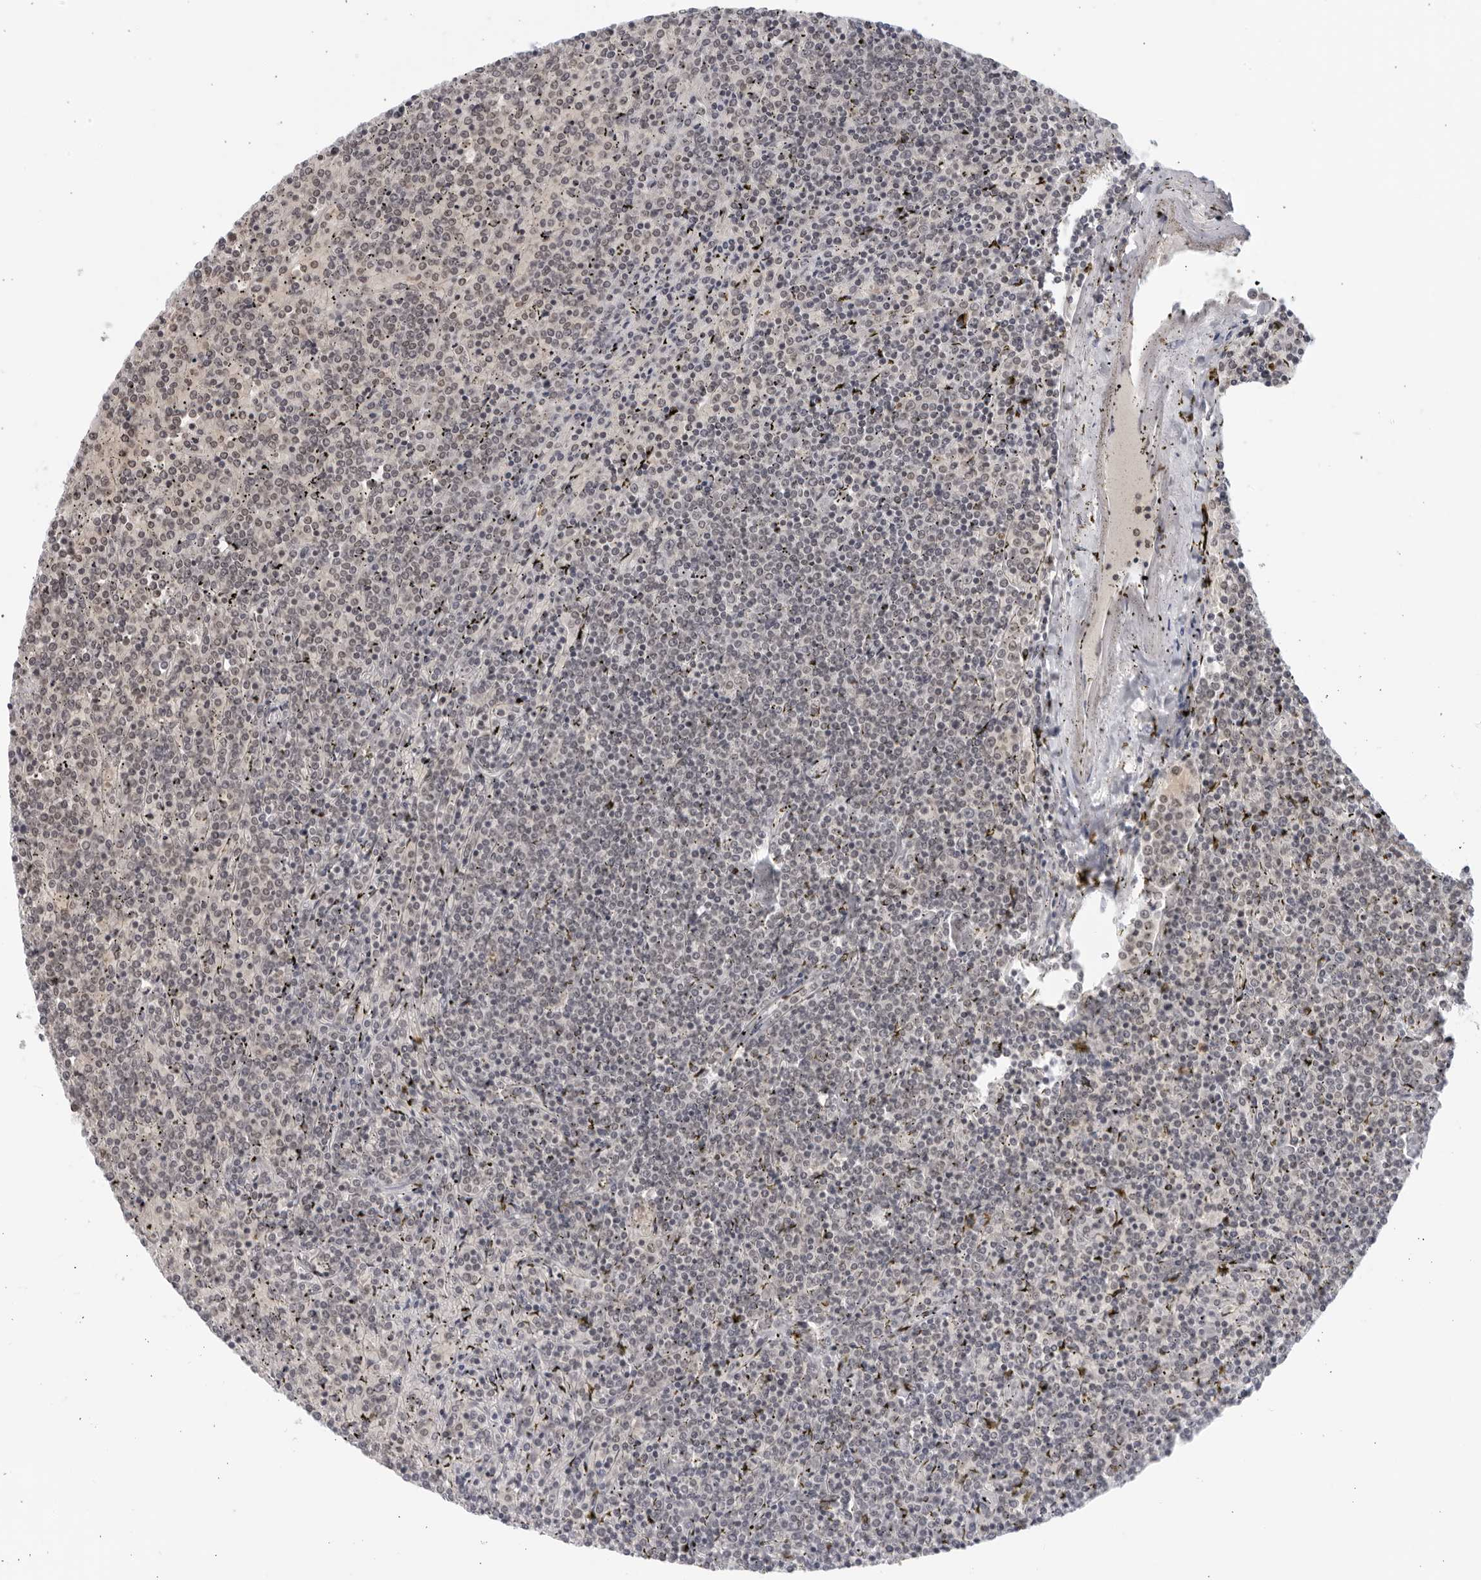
{"staining": {"intensity": "negative", "quantity": "none", "location": "none"}, "tissue": "lymphoma", "cell_type": "Tumor cells", "image_type": "cancer", "snomed": [{"axis": "morphology", "description": "Malignant lymphoma, non-Hodgkin's type, Low grade"}, {"axis": "topography", "description": "Spleen"}], "caption": "Tumor cells show no significant positivity in lymphoma.", "gene": "RAB11FIP3", "patient": {"sex": "female", "age": 19}}